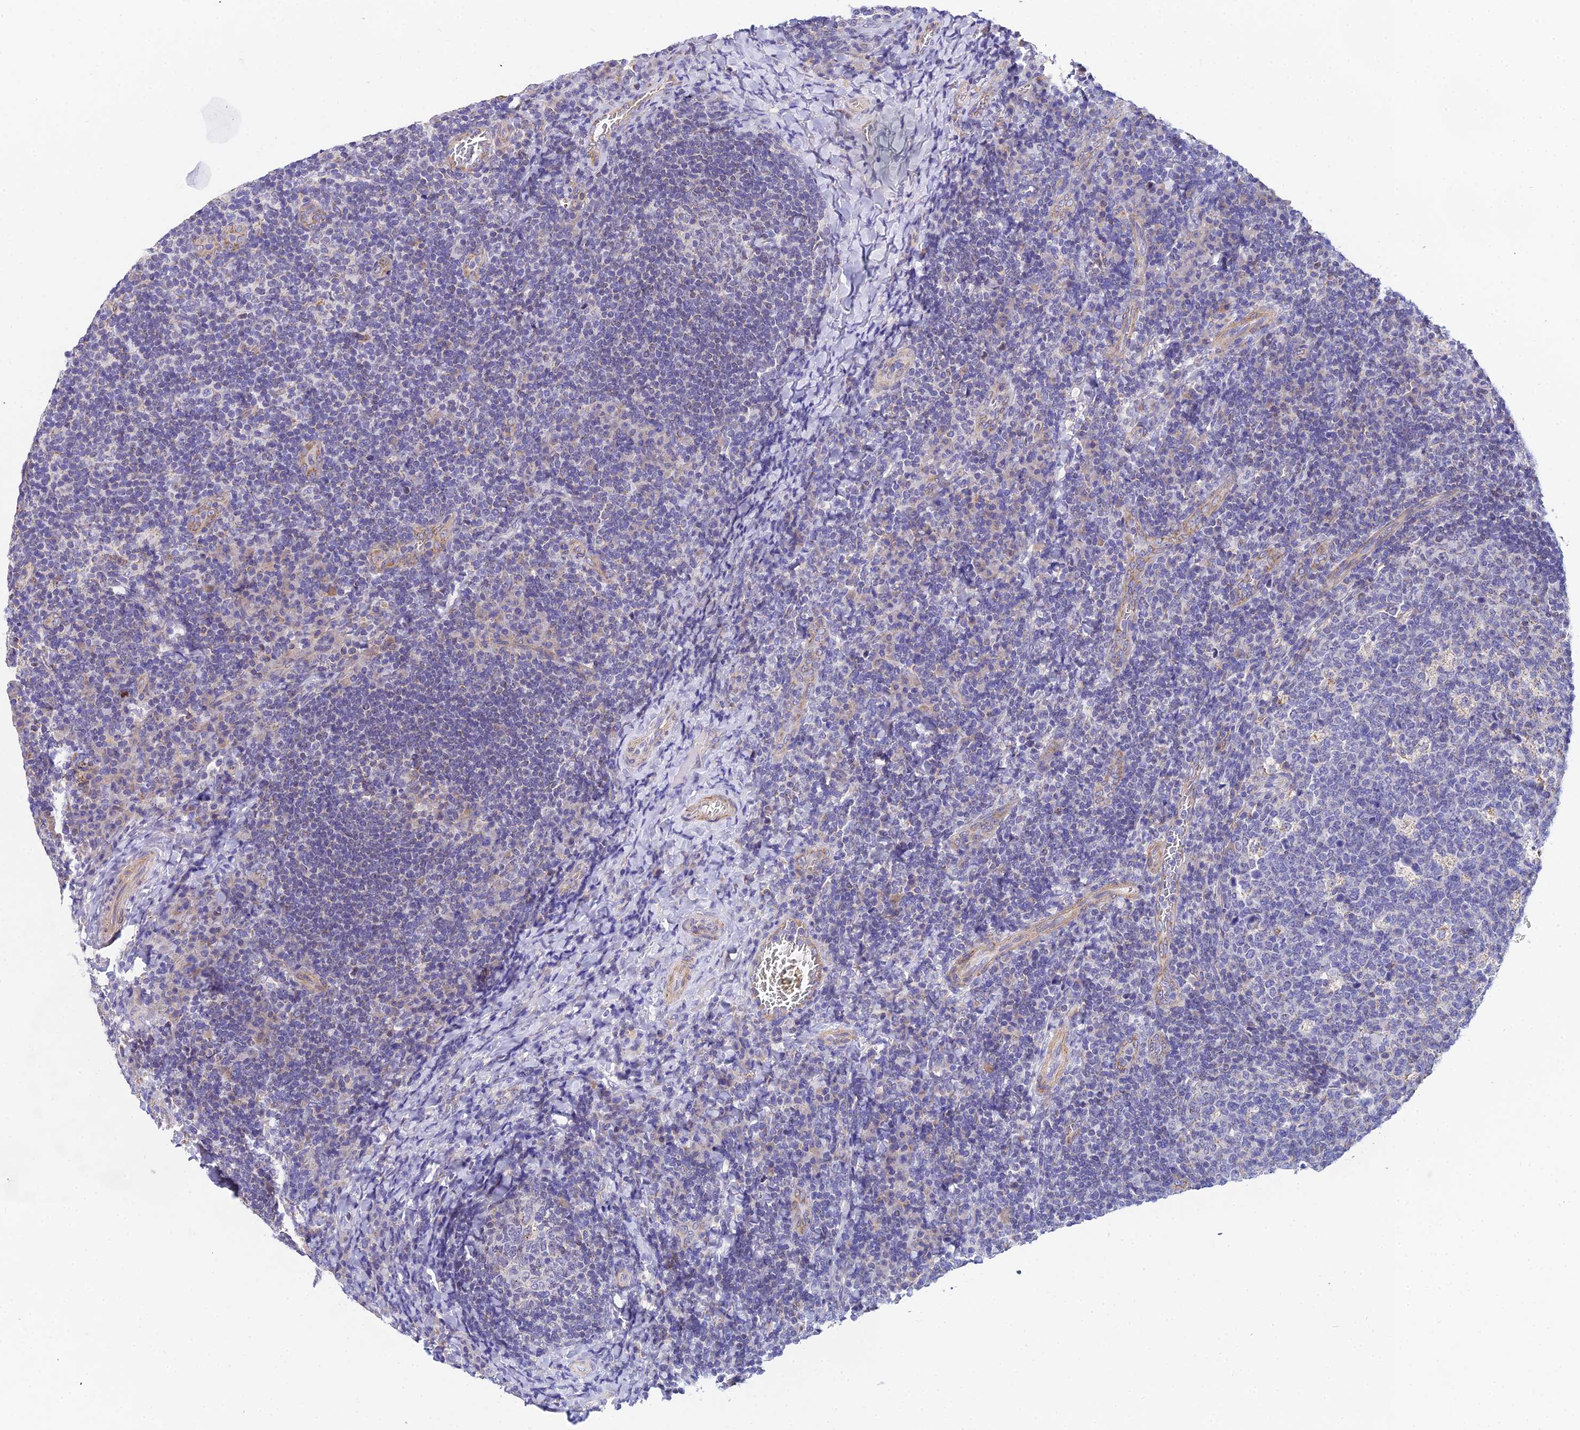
{"staining": {"intensity": "weak", "quantity": "25%-75%", "location": "cytoplasmic/membranous"}, "tissue": "tonsil", "cell_type": "Germinal center cells", "image_type": "normal", "snomed": [{"axis": "morphology", "description": "Normal tissue, NOS"}, {"axis": "topography", "description": "Tonsil"}], "caption": "Immunohistochemistry histopathology image of unremarkable tonsil: human tonsil stained using immunohistochemistry (IHC) reveals low levels of weak protein expression localized specifically in the cytoplasmic/membranous of germinal center cells, appearing as a cytoplasmic/membranous brown color.", "gene": "ACOT1", "patient": {"sex": "male", "age": 17}}